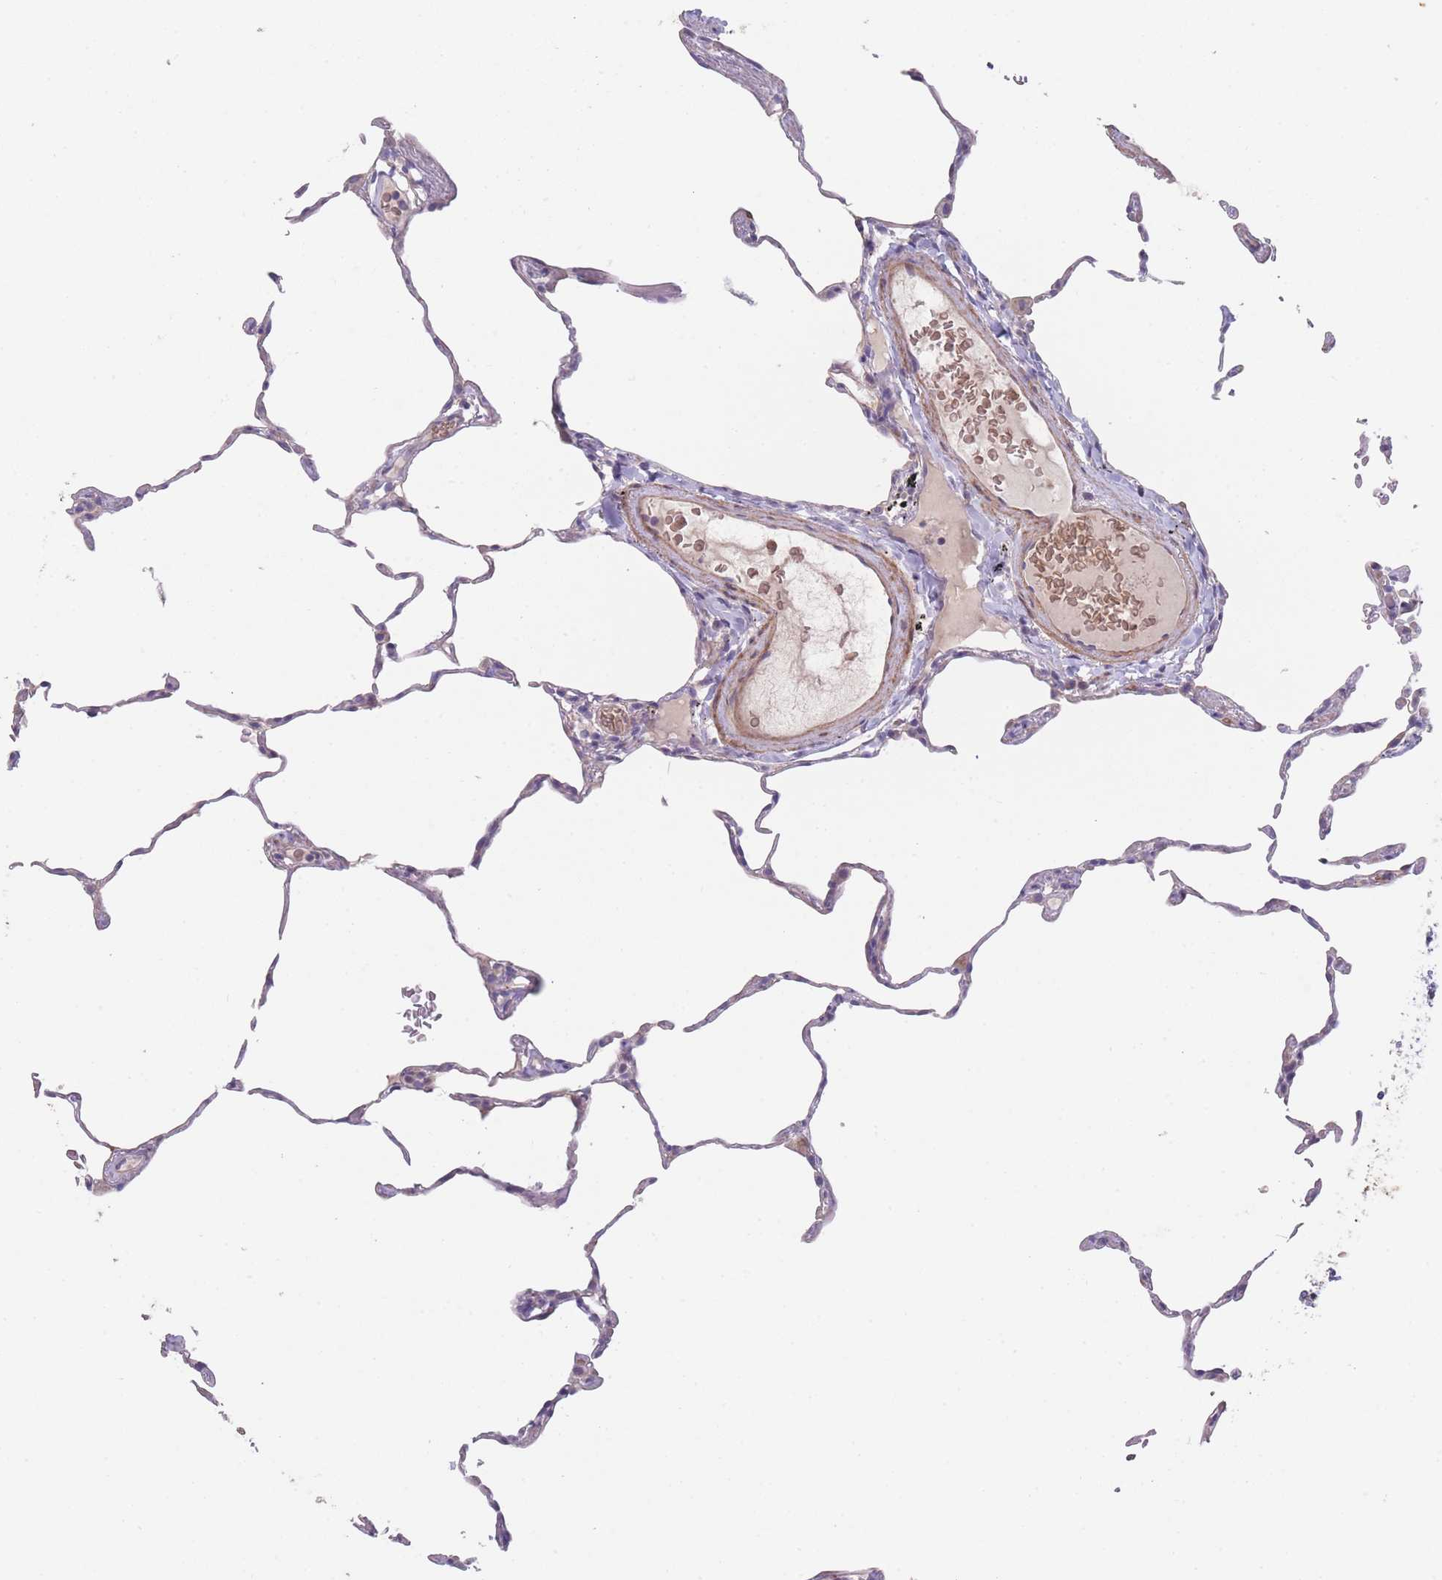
{"staining": {"intensity": "negative", "quantity": "none", "location": "none"}, "tissue": "lung", "cell_type": "Alveolar cells", "image_type": "normal", "snomed": [{"axis": "morphology", "description": "Normal tissue, NOS"}, {"axis": "topography", "description": "Lung"}], "caption": "The micrograph demonstrates no staining of alveolar cells in normal lung.", "gene": "SMPD4", "patient": {"sex": "female", "age": 57}}